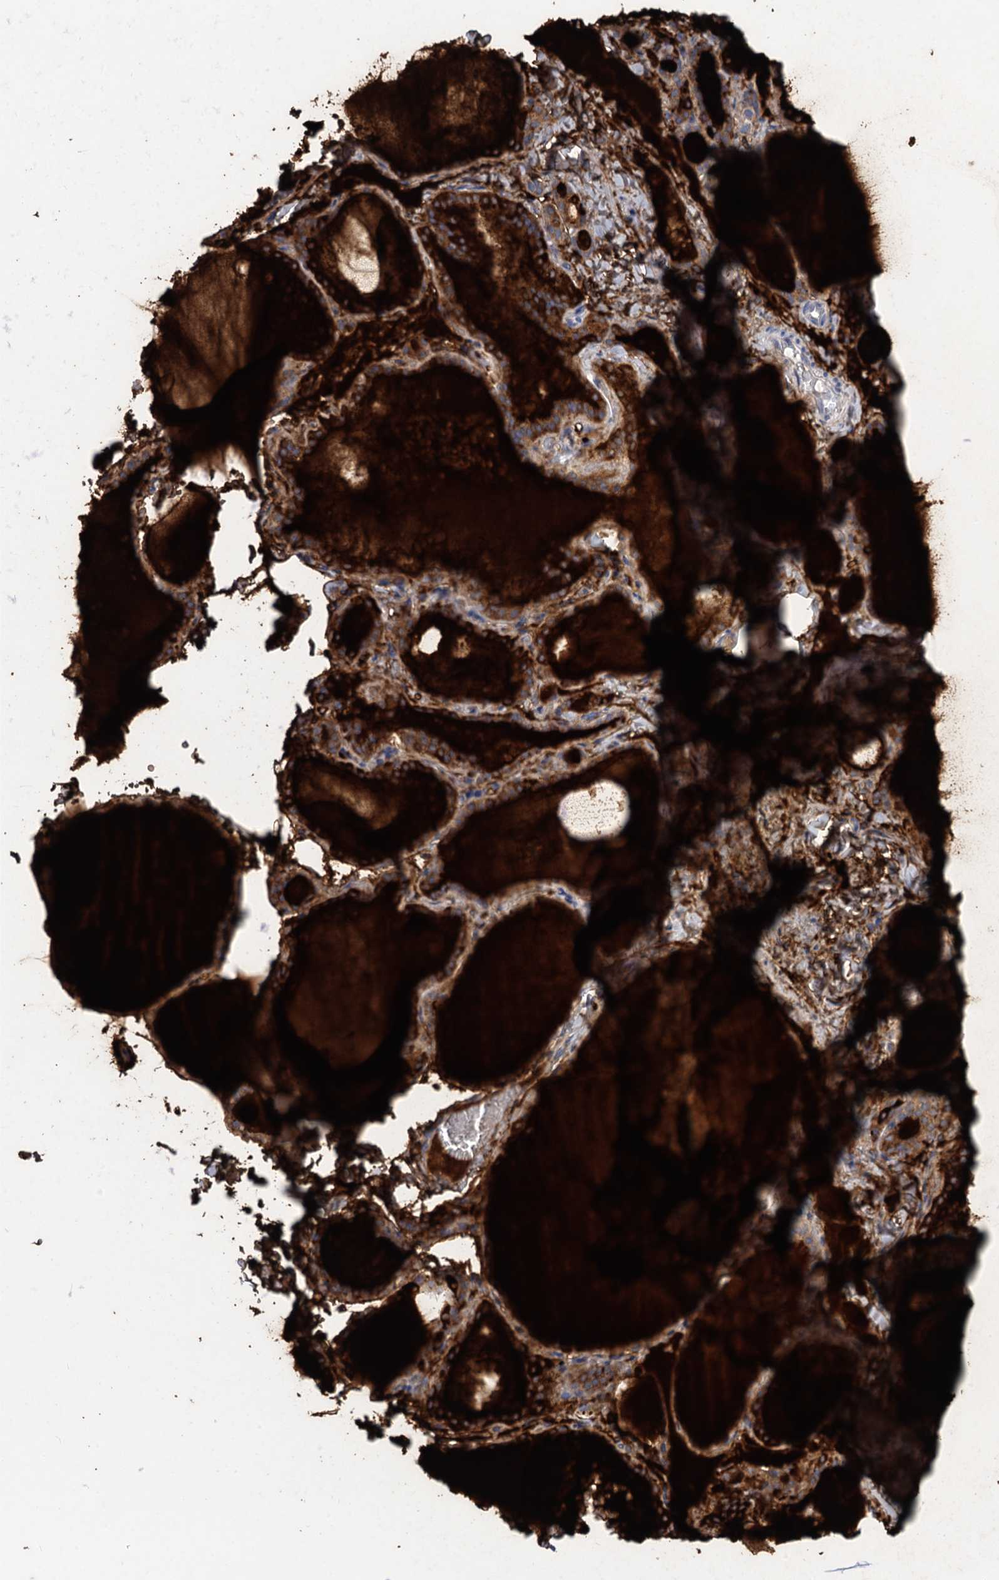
{"staining": {"intensity": "strong", "quantity": ">75%", "location": "cytoplasmic/membranous"}, "tissue": "thyroid gland", "cell_type": "Glandular cells", "image_type": "normal", "snomed": [{"axis": "morphology", "description": "Normal tissue, NOS"}, {"axis": "topography", "description": "Thyroid gland"}], "caption": "A photomicrograph of thyroid gland stained for a protein exhibits strong cytoplasmic/membranous brown staining in glandular cells. (IHC, brightfield microscopy, high magnification).", "gene": "ANKS3", "patient": {"sex": "female", "age": 22}}